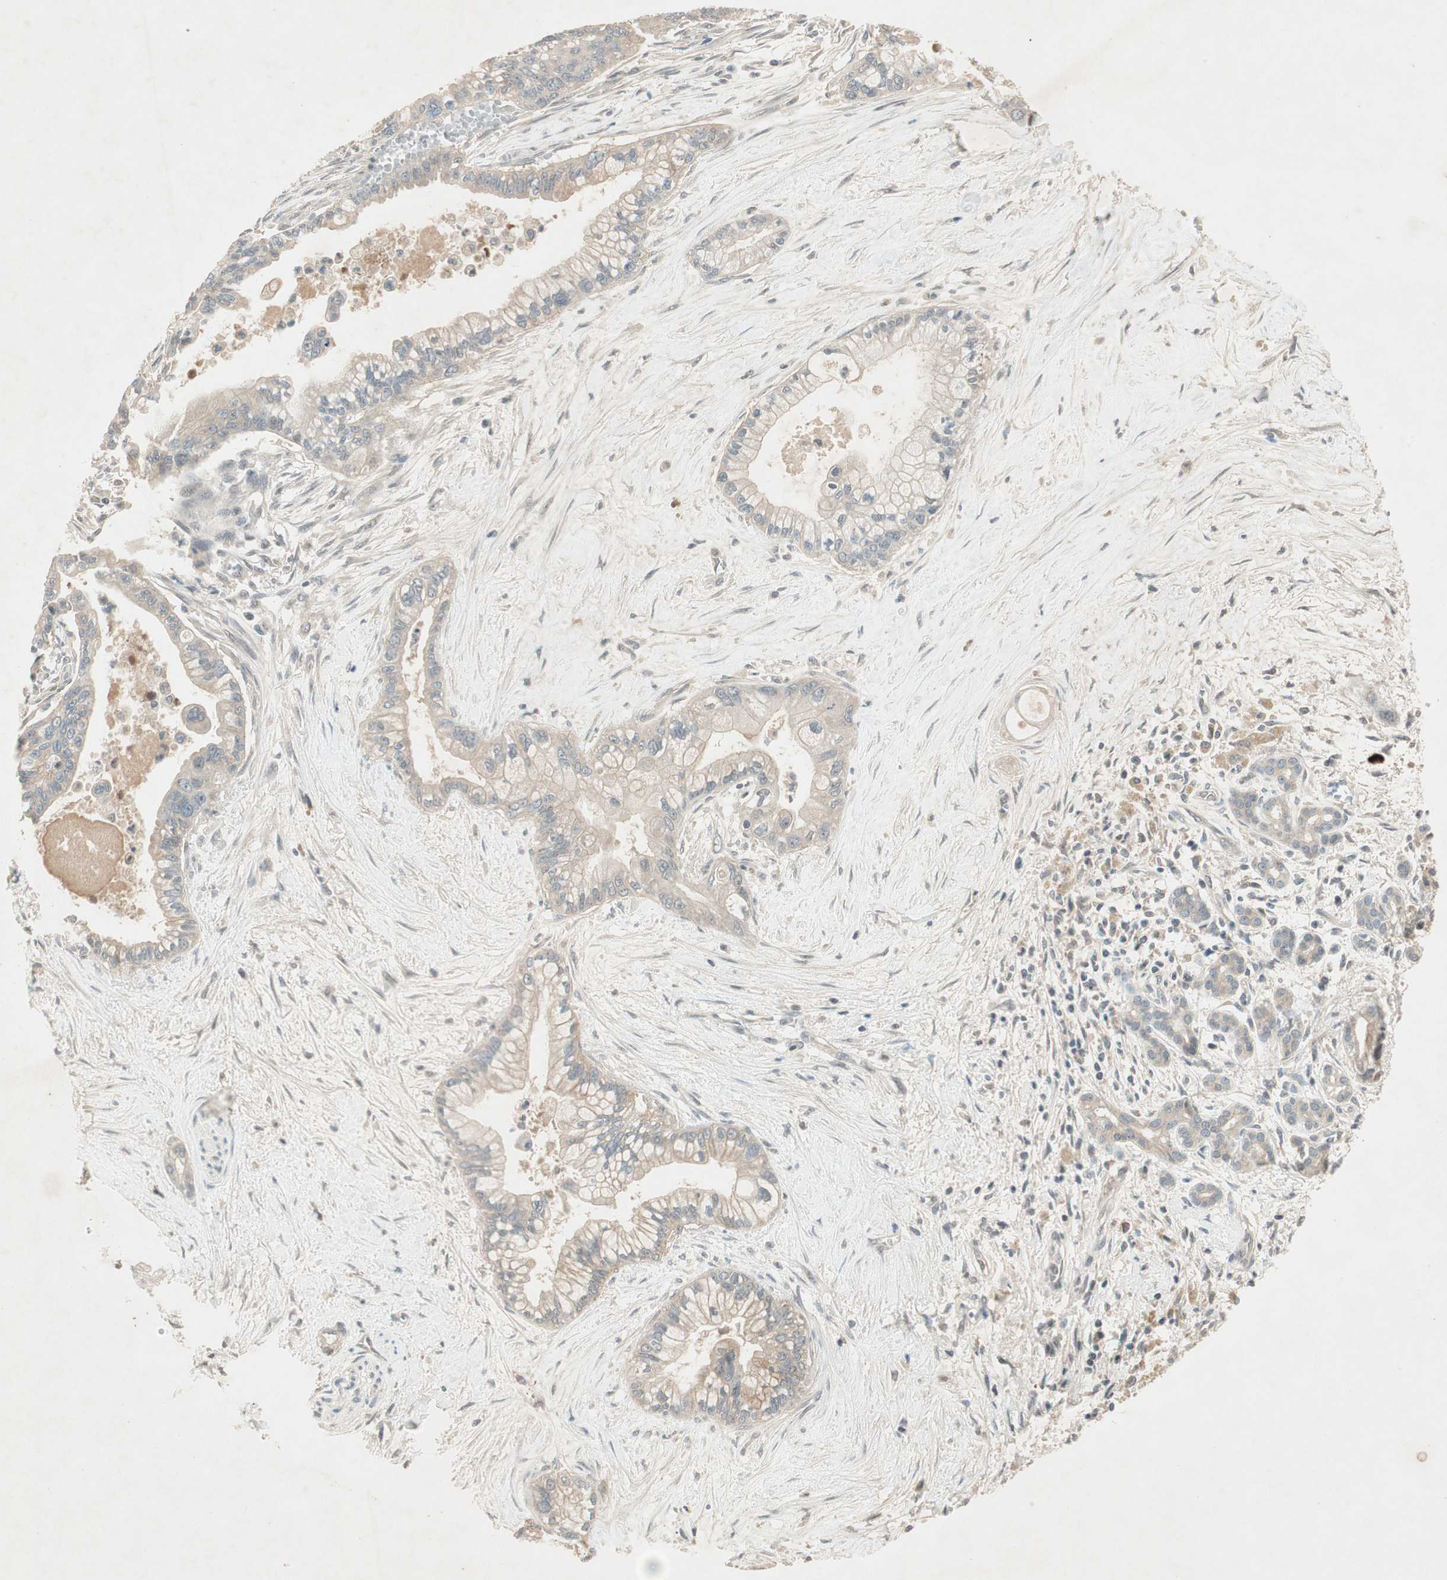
{"staining": {"intensity": "weak", "quantity": "<25%", "location": "cytoplasmic/membranous"}, "tissue": "pancreatic cancer", "cell_type": "Tumor cells", "image_type": "cancer", "snomed": [{"axis": "morphology", "description": "Adenocarcinoma, NOS"}, {"axis": "topography", "description": "Pancreas"}], "caption": "Immunohistochemistry photomicrograph of adenocarcinoma (pancreatic) stained for a protein (brown), which exhibits no positivity in tumor cells.", "gene": "RNGTT", "patient": {"sex": "male", "age": 70}}